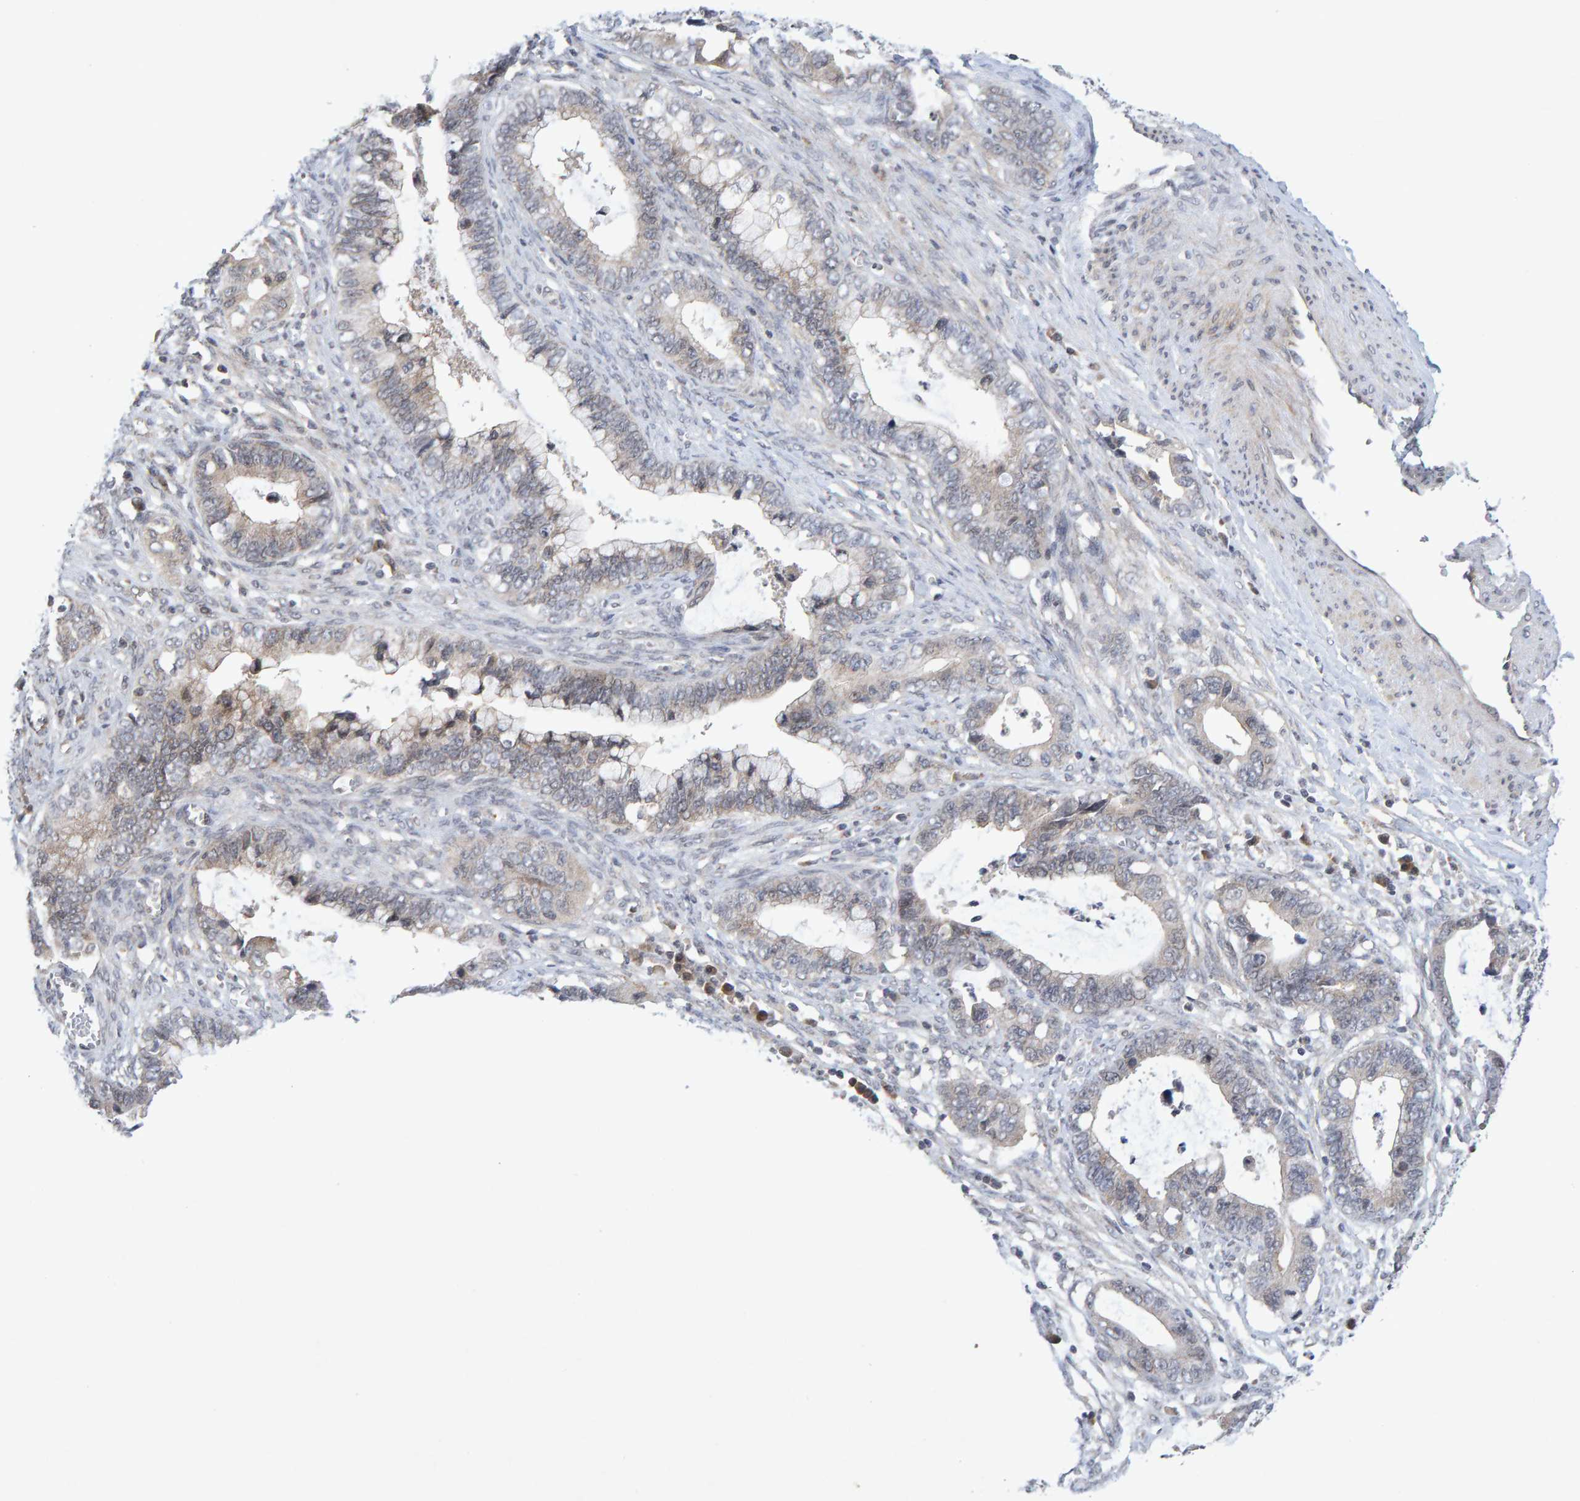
{"staining": {"intensity": "negative", "quantity": "none", "location": "none"}, "tissue": "cervical cancer", "cell_type": "Tumor cells", "image_type": "cancer", "snomed": [{"axis": "morphology", "description": "Adenocarcinoma, NOS"}, {"axis": "topography", "description": "Cervix"}], "caption": "This is a image of immunohistochemistry (IHC) staining of cervical cancer, which shows no positivity in tumor cells.", "gene": "CDH2", "patient": {"sex": "female", "age": 44}}